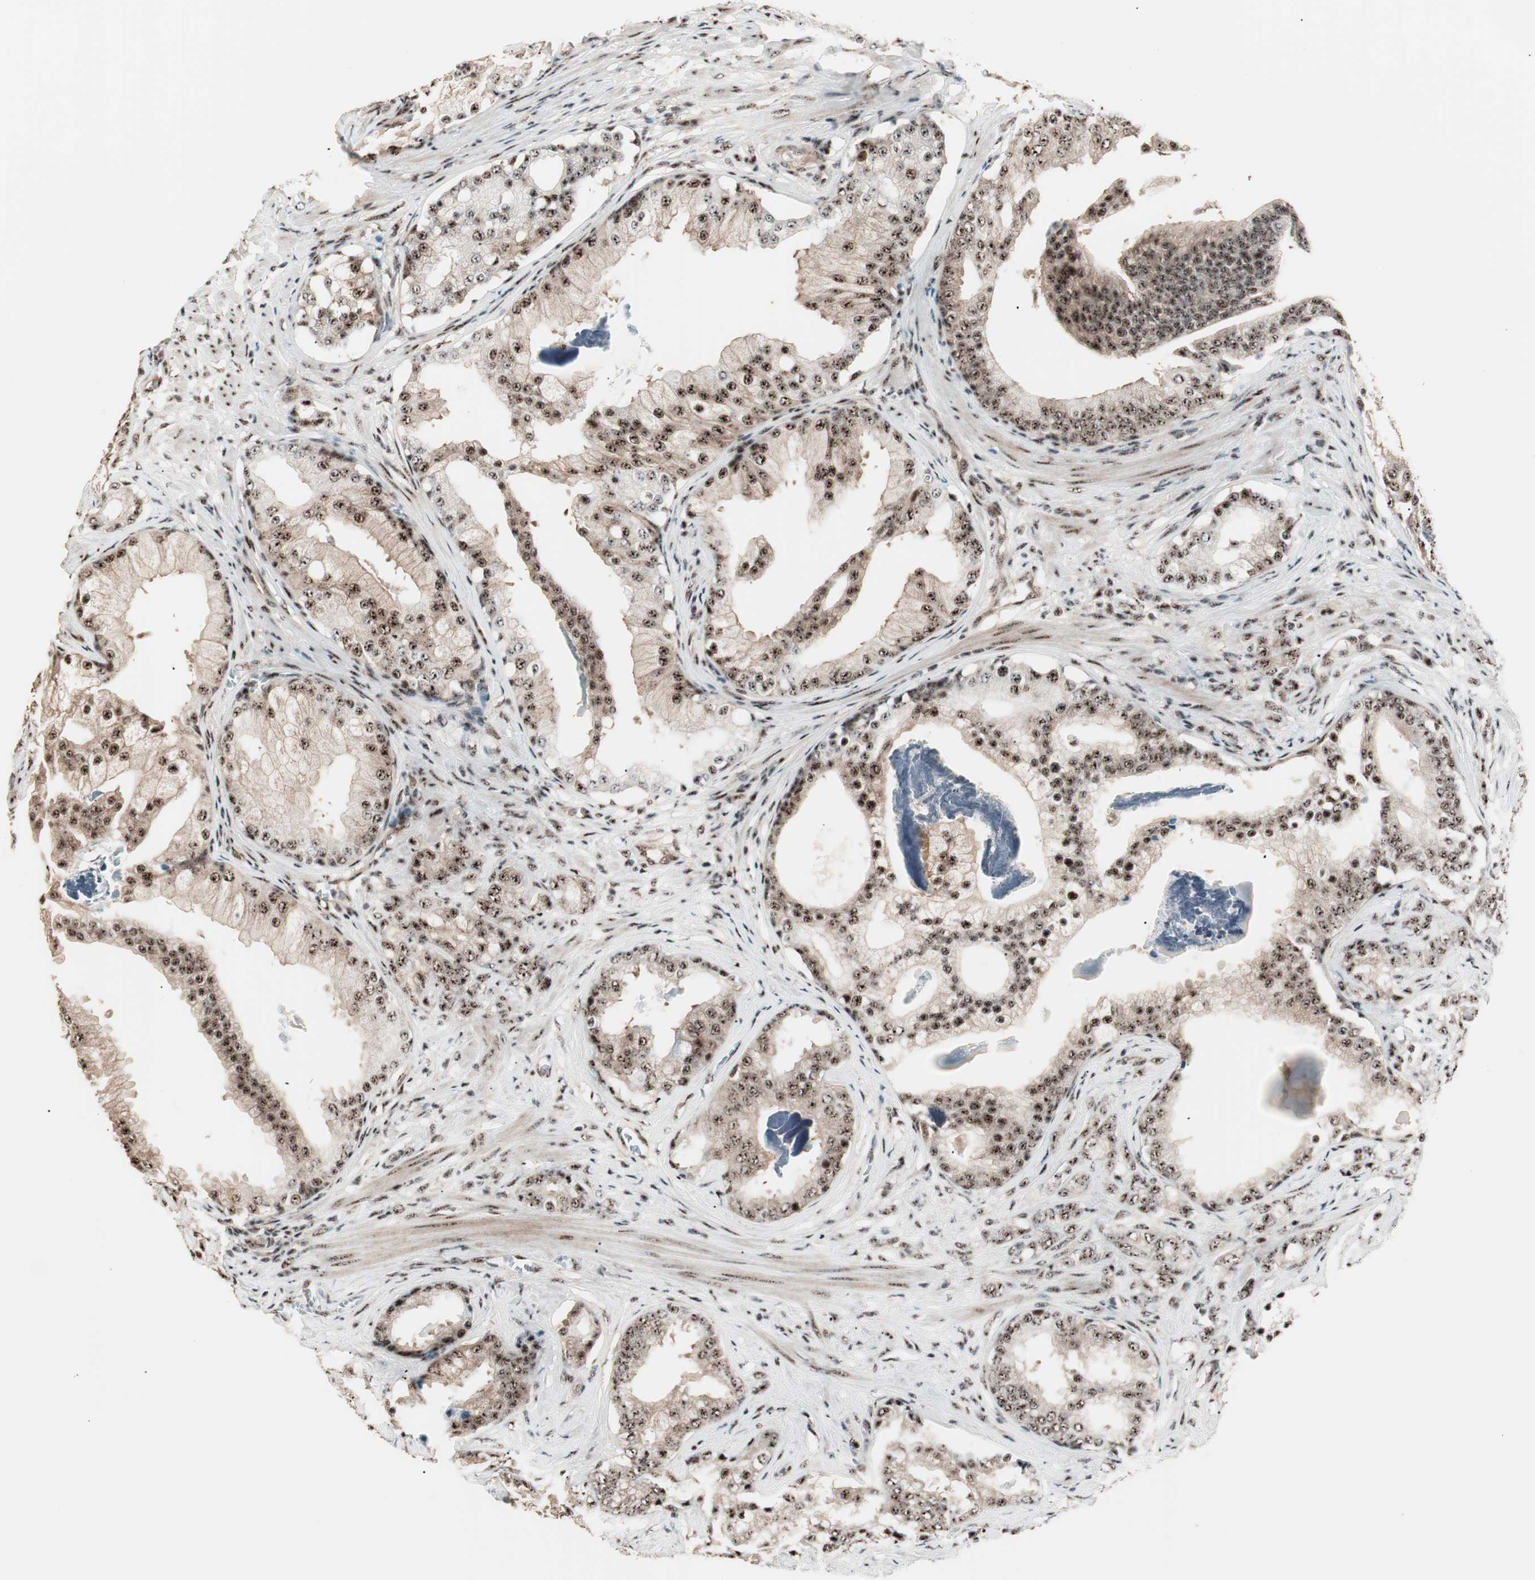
{"staining": {"intensity": "strong", "quantity": ">75%", "location": "cytoplasmic/membranous,nuclear"}, "tissue": "prostate cancer", "cell_type": "Tumor cells", "image_type": "cancer", "snomed": [{"axis": "morphology", "description": "Adenocarcinoma, Low grade"}, {"axis": "topography", "description": "Prostate"}], "caption": "Human prostate low-grade adenocarcinoma stained for a protein (brown) demonstrates strong cytoplasmic/membranous and nuclear positive expression in approximately >75% of tumor cells.", "gene": "NR5A2", "patient": {"sex": "male", "age": 58}}